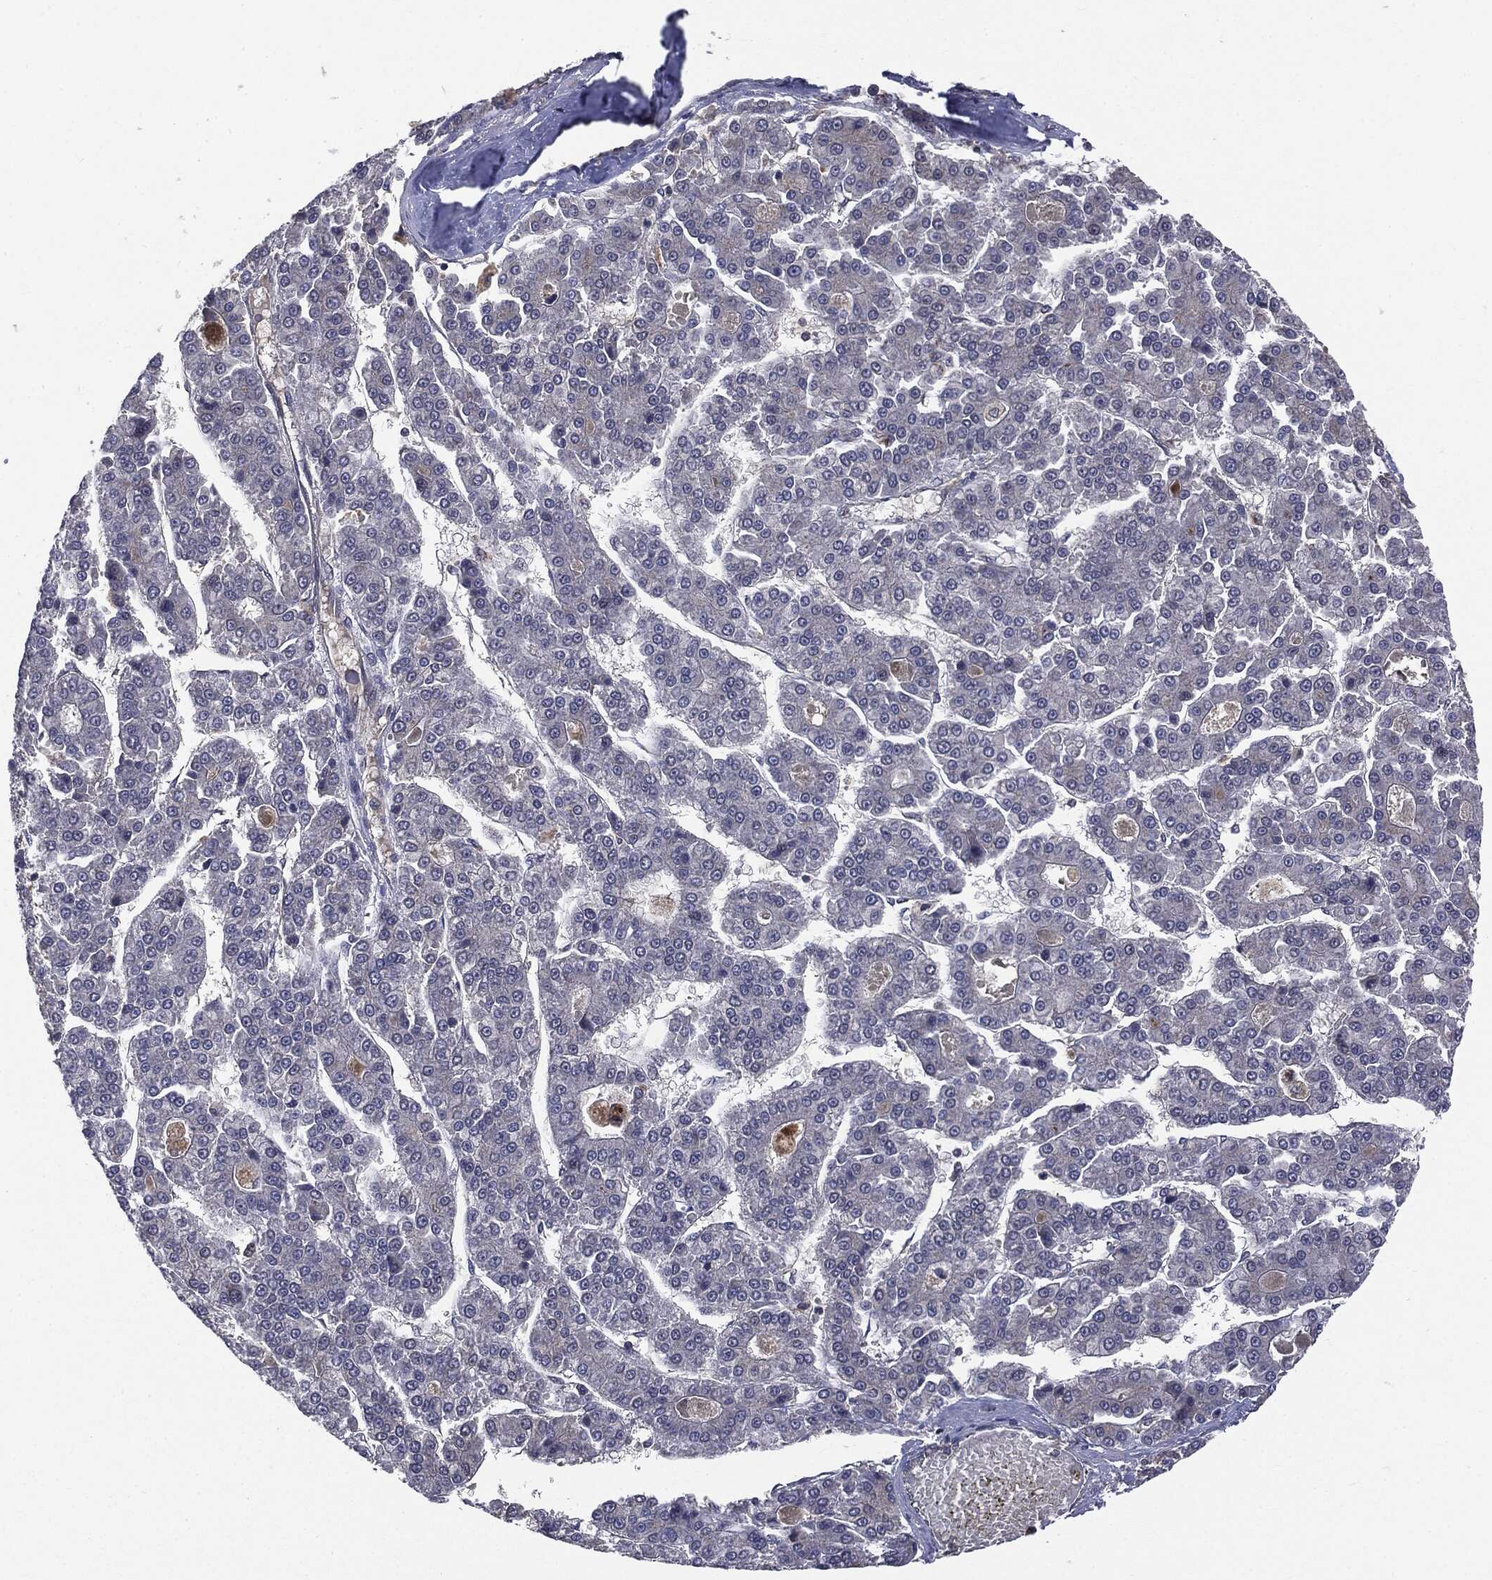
{"staining": {"intensity": "negative", "quantity": "none", "location": "none"}, "tissue": "liver cancer", "cell_type": "Tumor cells", "image_type": "cancer", "snomed": [{"axis": "morphology", "description": "Carcinoma, Hepatocellular, NOS"}, {"axis": "topography", "description": "Liver"}], "caption": "High power microscopy image of an immunohistochemistry photomicrograph of liver cancer (hepatocellular carcinoma), revealing no significant staining in tumor cells. The staining was performed using DAB to visualize the protein expression in brown, while the nuclei were stained in blue with hematoxylin (Magnification: 20x).", "gene": "PTPA", "patient": {"sex": "male", "age": 70}}